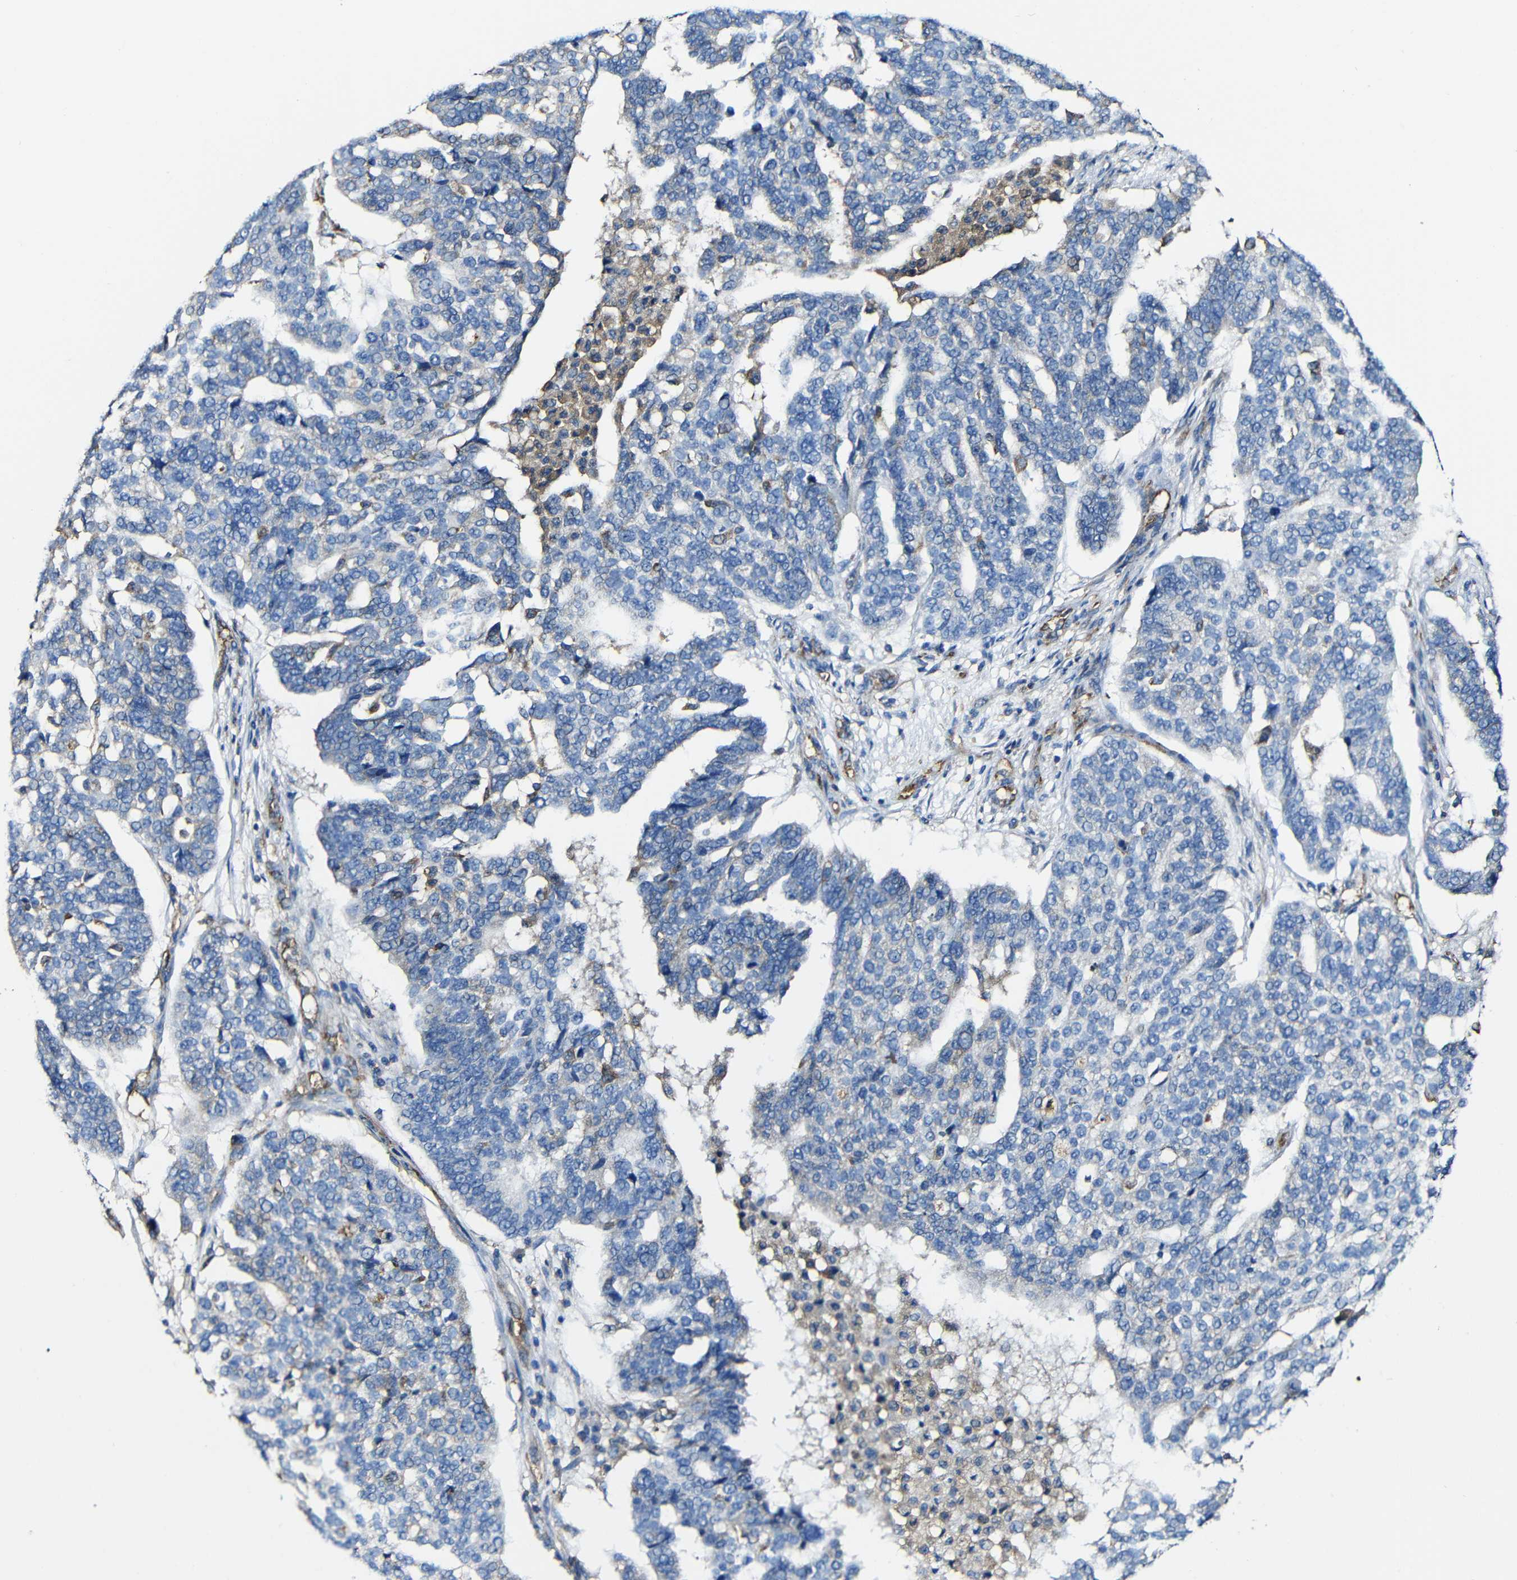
{"staining": {"intensity": "negative", "quantity": "none", "location": "none"}, "tissue": "ovarian cancer", "cell_type": "Tumor cells", "image_type": "cancer", "snomed": [{"axis": "morphology", "description": "Cystadenocarcinoma, serous, NOS"}, {"axis": "topography", "description": "Ovary"}], "caption": "An IHC photomicrograph of ovarian cancer is shown. There is no staining in tumor cells of ovarian cancer.", "gene": "MSN", "patient": {"sex": "female", "age": 59}}